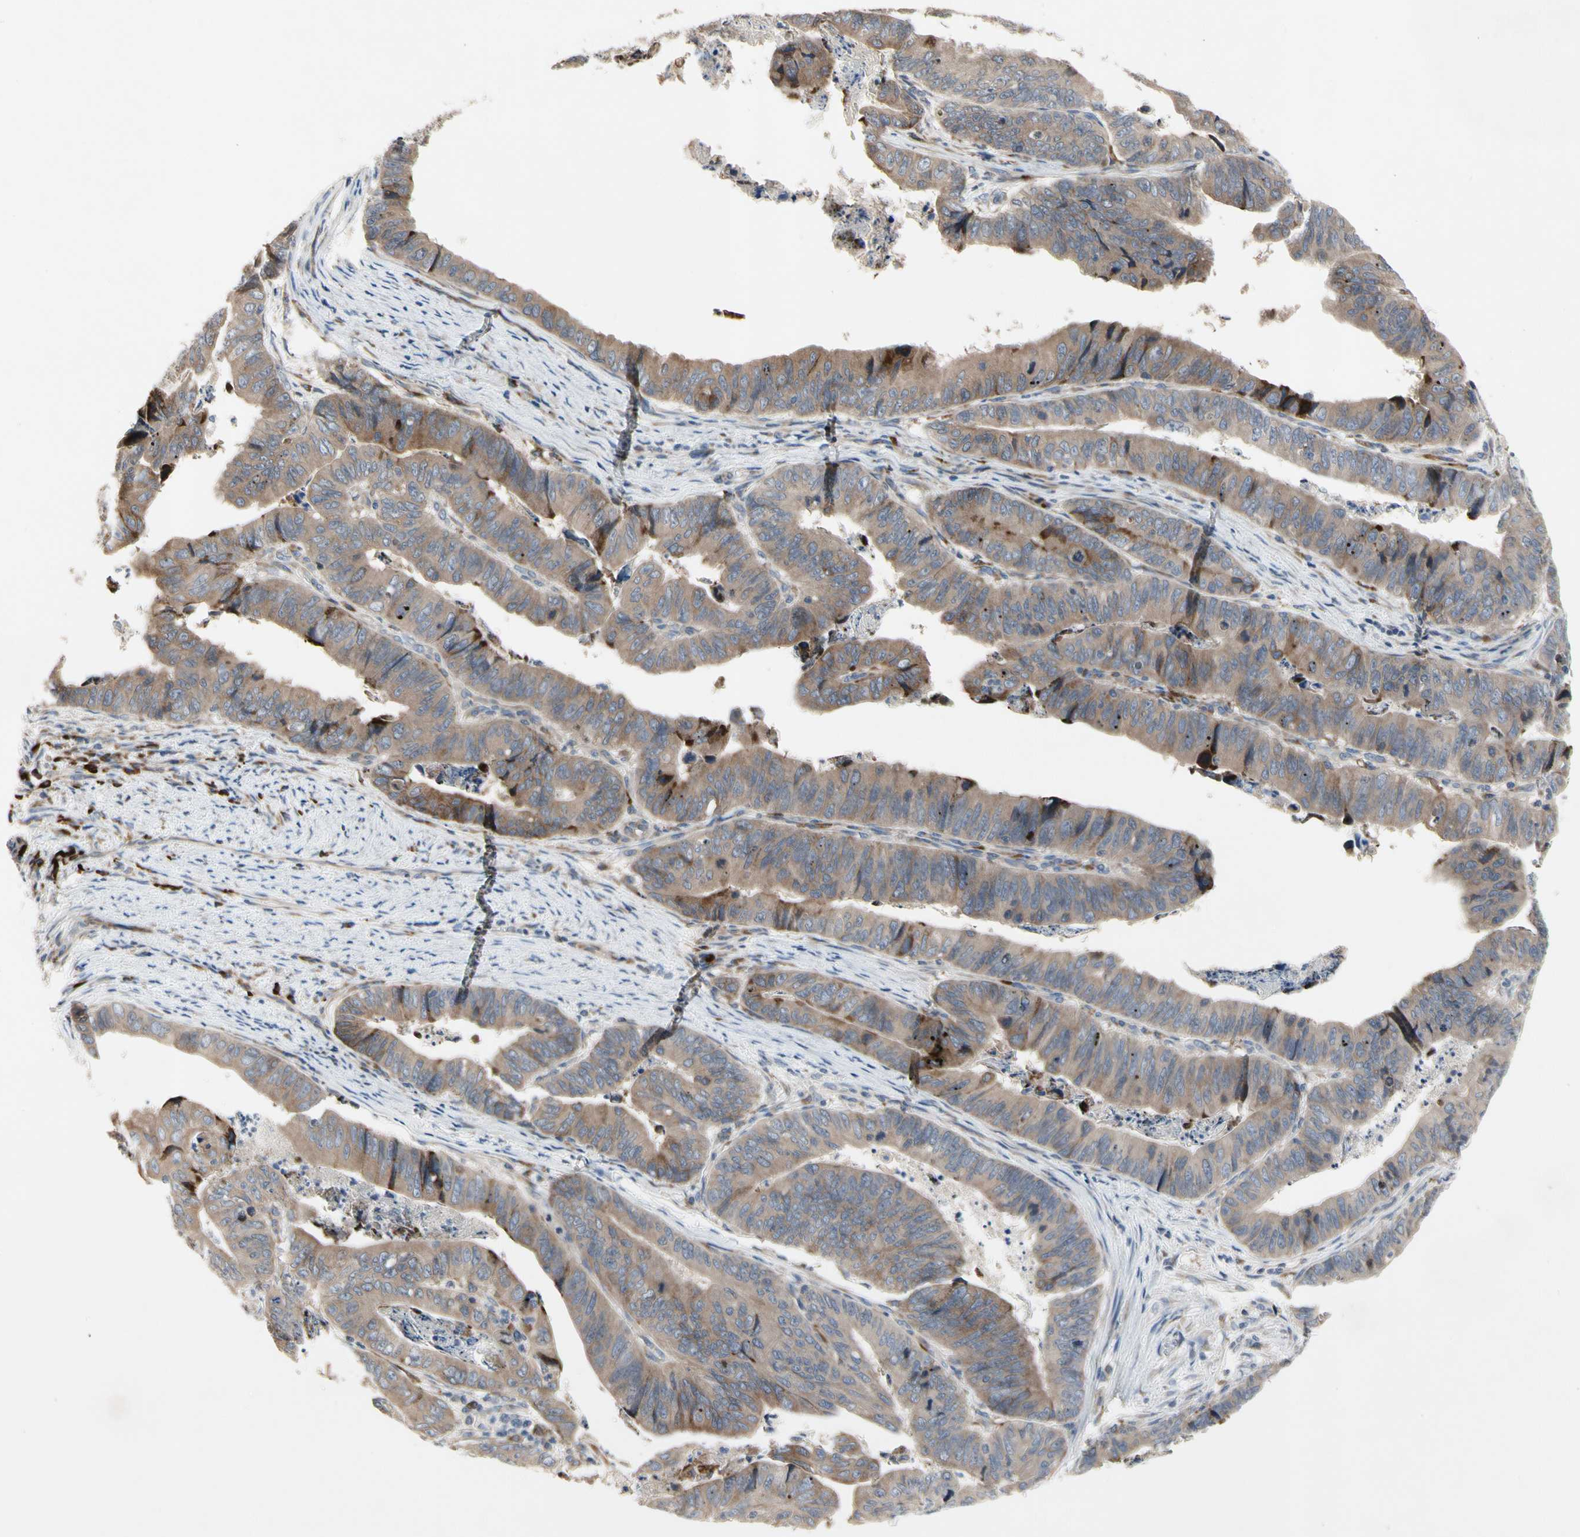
{"staining": {"intensity": "moderate", "quantity": ">75%", "location": "cytoplasmic/membranous"}, "tissue": "stomach cancer", "cell_type": "Tumor cells", "image_type": "cancer", "snomed": [{"axis": "morphology", "description": "Adenocarcinoma, NOS"}, {"axis": "topography", "description": "Stomach, lower"}], "caption": "Immunohistochemical staining of human stomach adenocarcinoma reveals medium levels of moderate cytoplasmic/membranous staining in approximately >75% of tumor cells.", "gene": "MMEL1", "patient": {"sex": "male", "age": 77}}